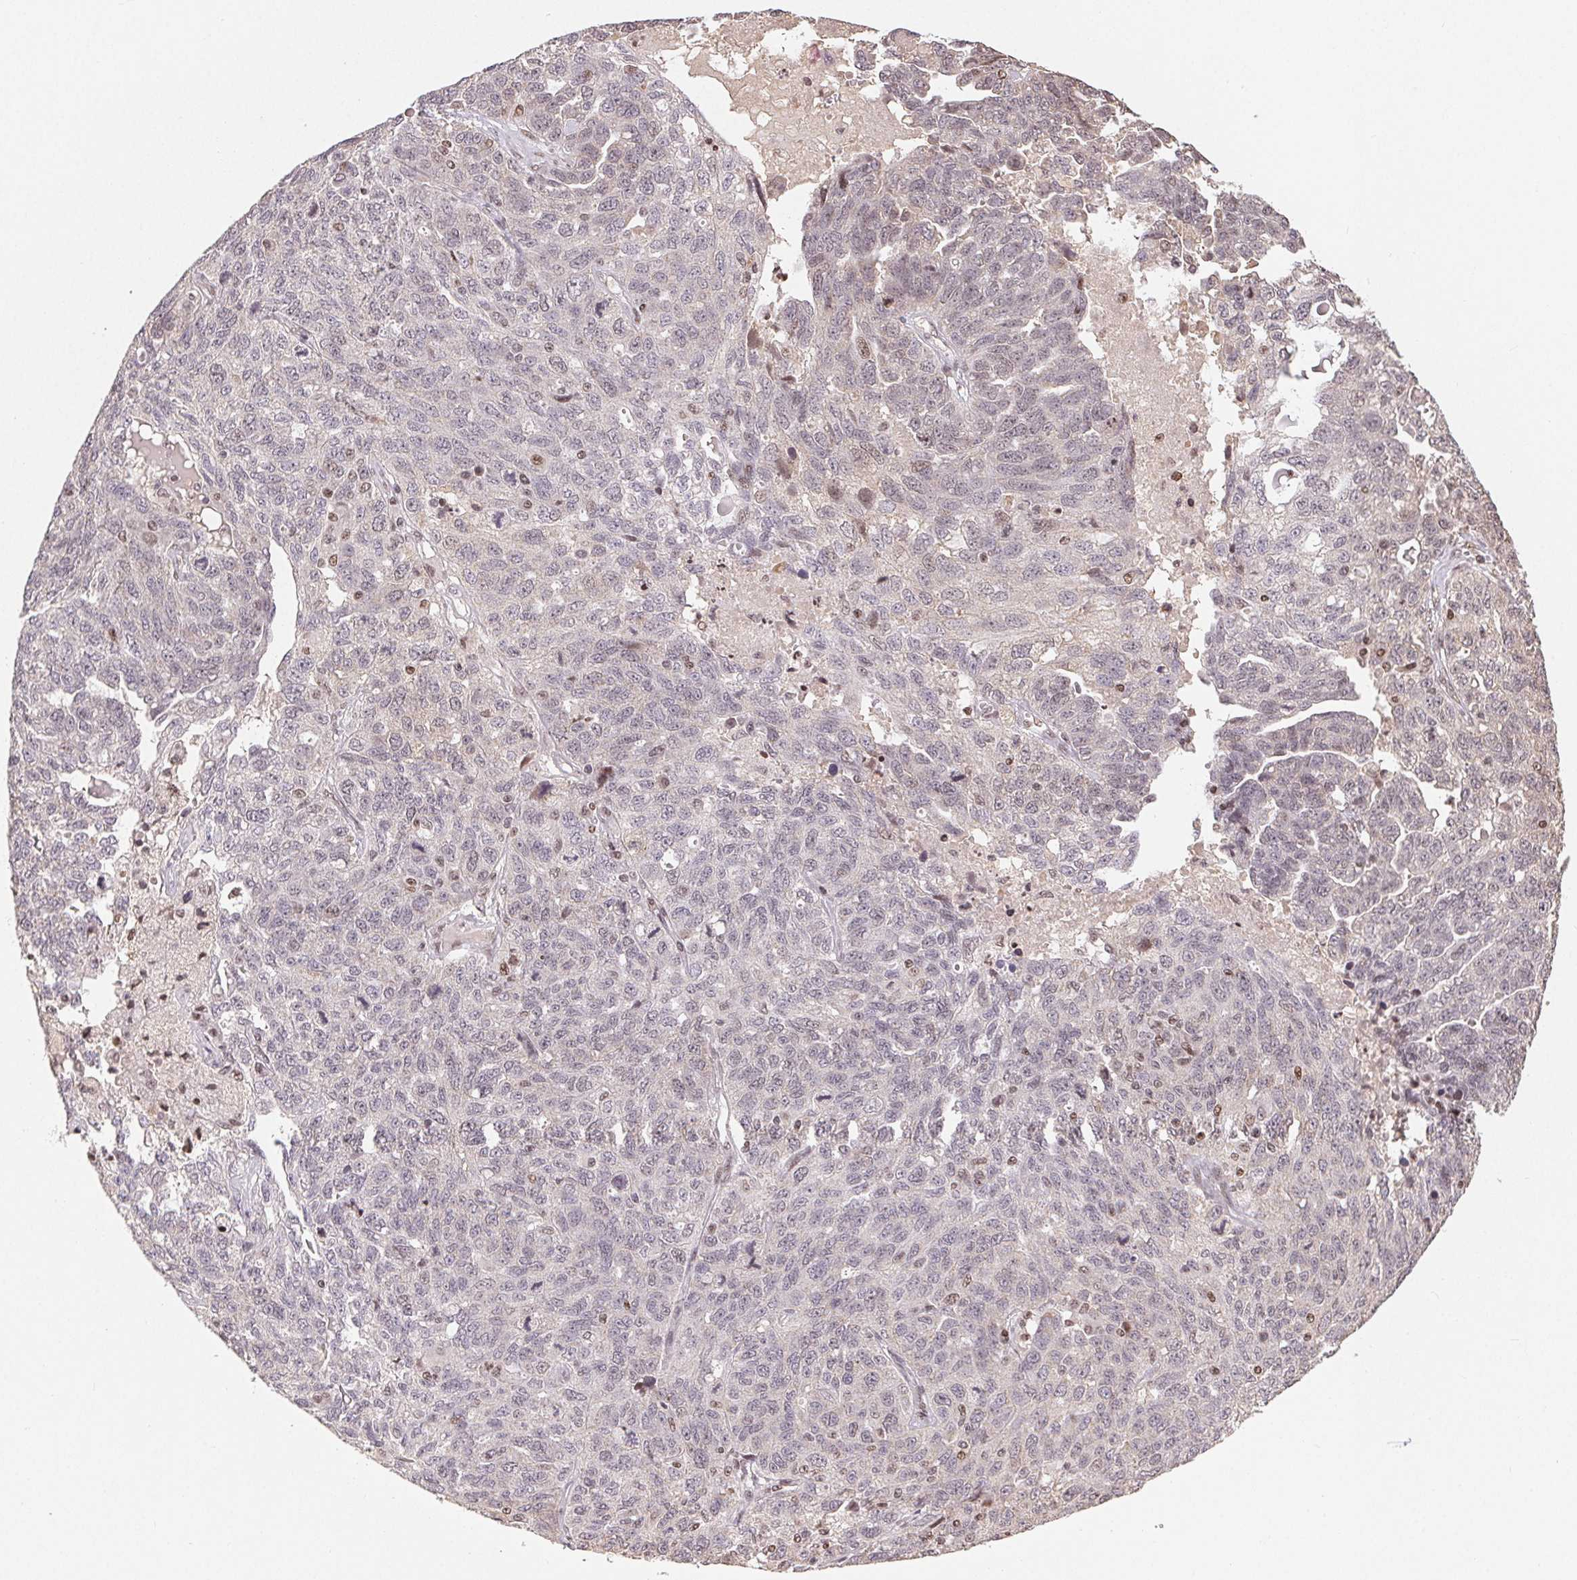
{"staining": {"intensity": "negative", "quantity": "none", "location": "none"}, "tissue": "ovarian cancer", "cell_type": "Tumor cells", "image_type": "cancer", "snomed": [{"axis": "morphology", "description": "Cystadenocarcinoma, serous, NOS"}, {"axis": "topography", "description": "Ovary"}], "caption": "An immunohistochemistry (IHC) photomicrograph of ovarian cancer is shown. There is no staining in tumor cells of ovarian cancer. The staining is performed using DAB brown chromogen with nuclei counter-stained in using hematoxylin.", "gene": "MAPKAPK2", "patient": {"sex": "female", "age": 71}}